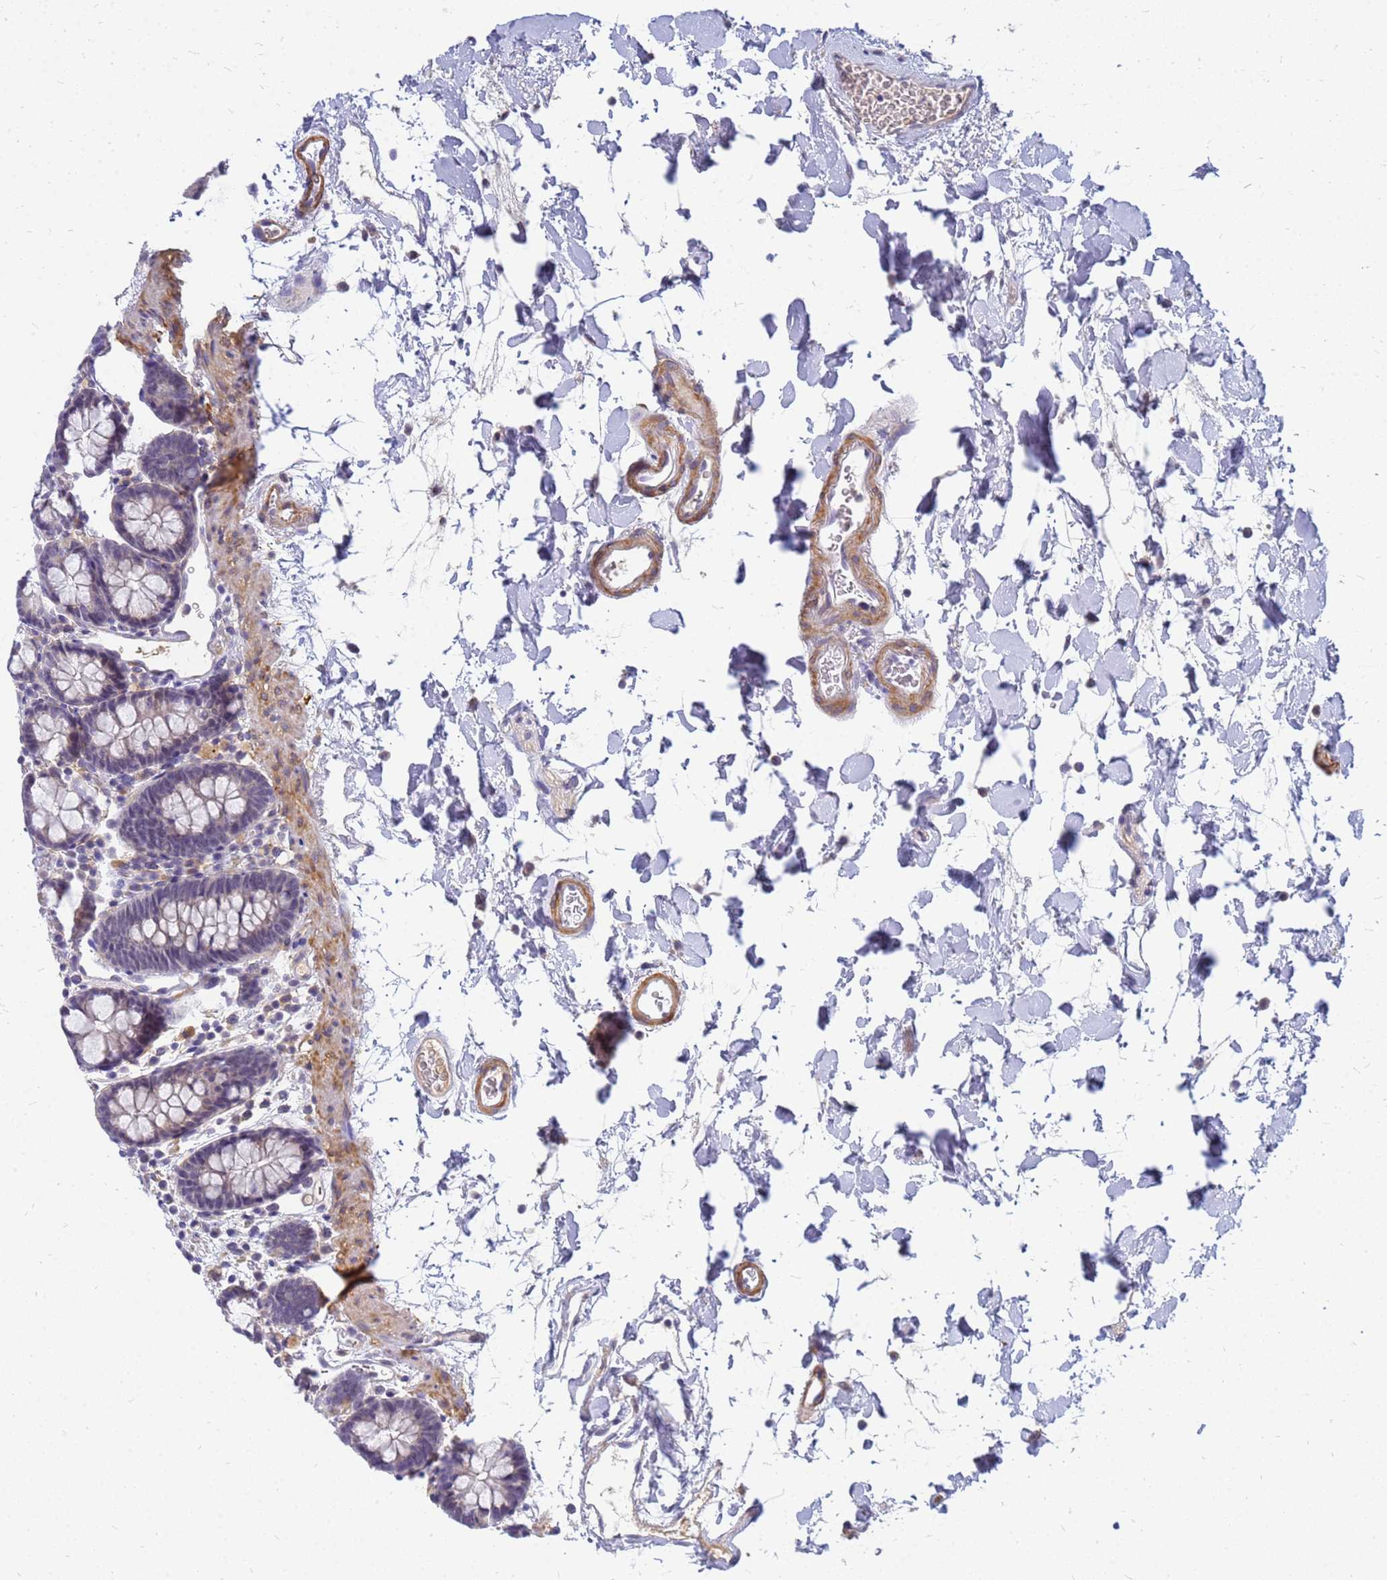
{"staining": {"intensity": "moderate", "quantity": ">75%", "location": "cytoplasmic/membranous"}, "tissue": "colon", "cell_type": "Endothelial cells", "image_type": "normal", "snomed": [{"axis": "morphology", "description": "Normal tissue, NOS"}, {"axis": "topography", "description": "Colon"}], "caption": "IHC photomicrograph of benign human colon stained for a protein (brown), which demonstrates medium levels of moderate cytoplasmic/membranous expression in about >75% of endothelial cells.", "gene": "SRGAP3", "patient": {"sex": "male", "age": 75}}